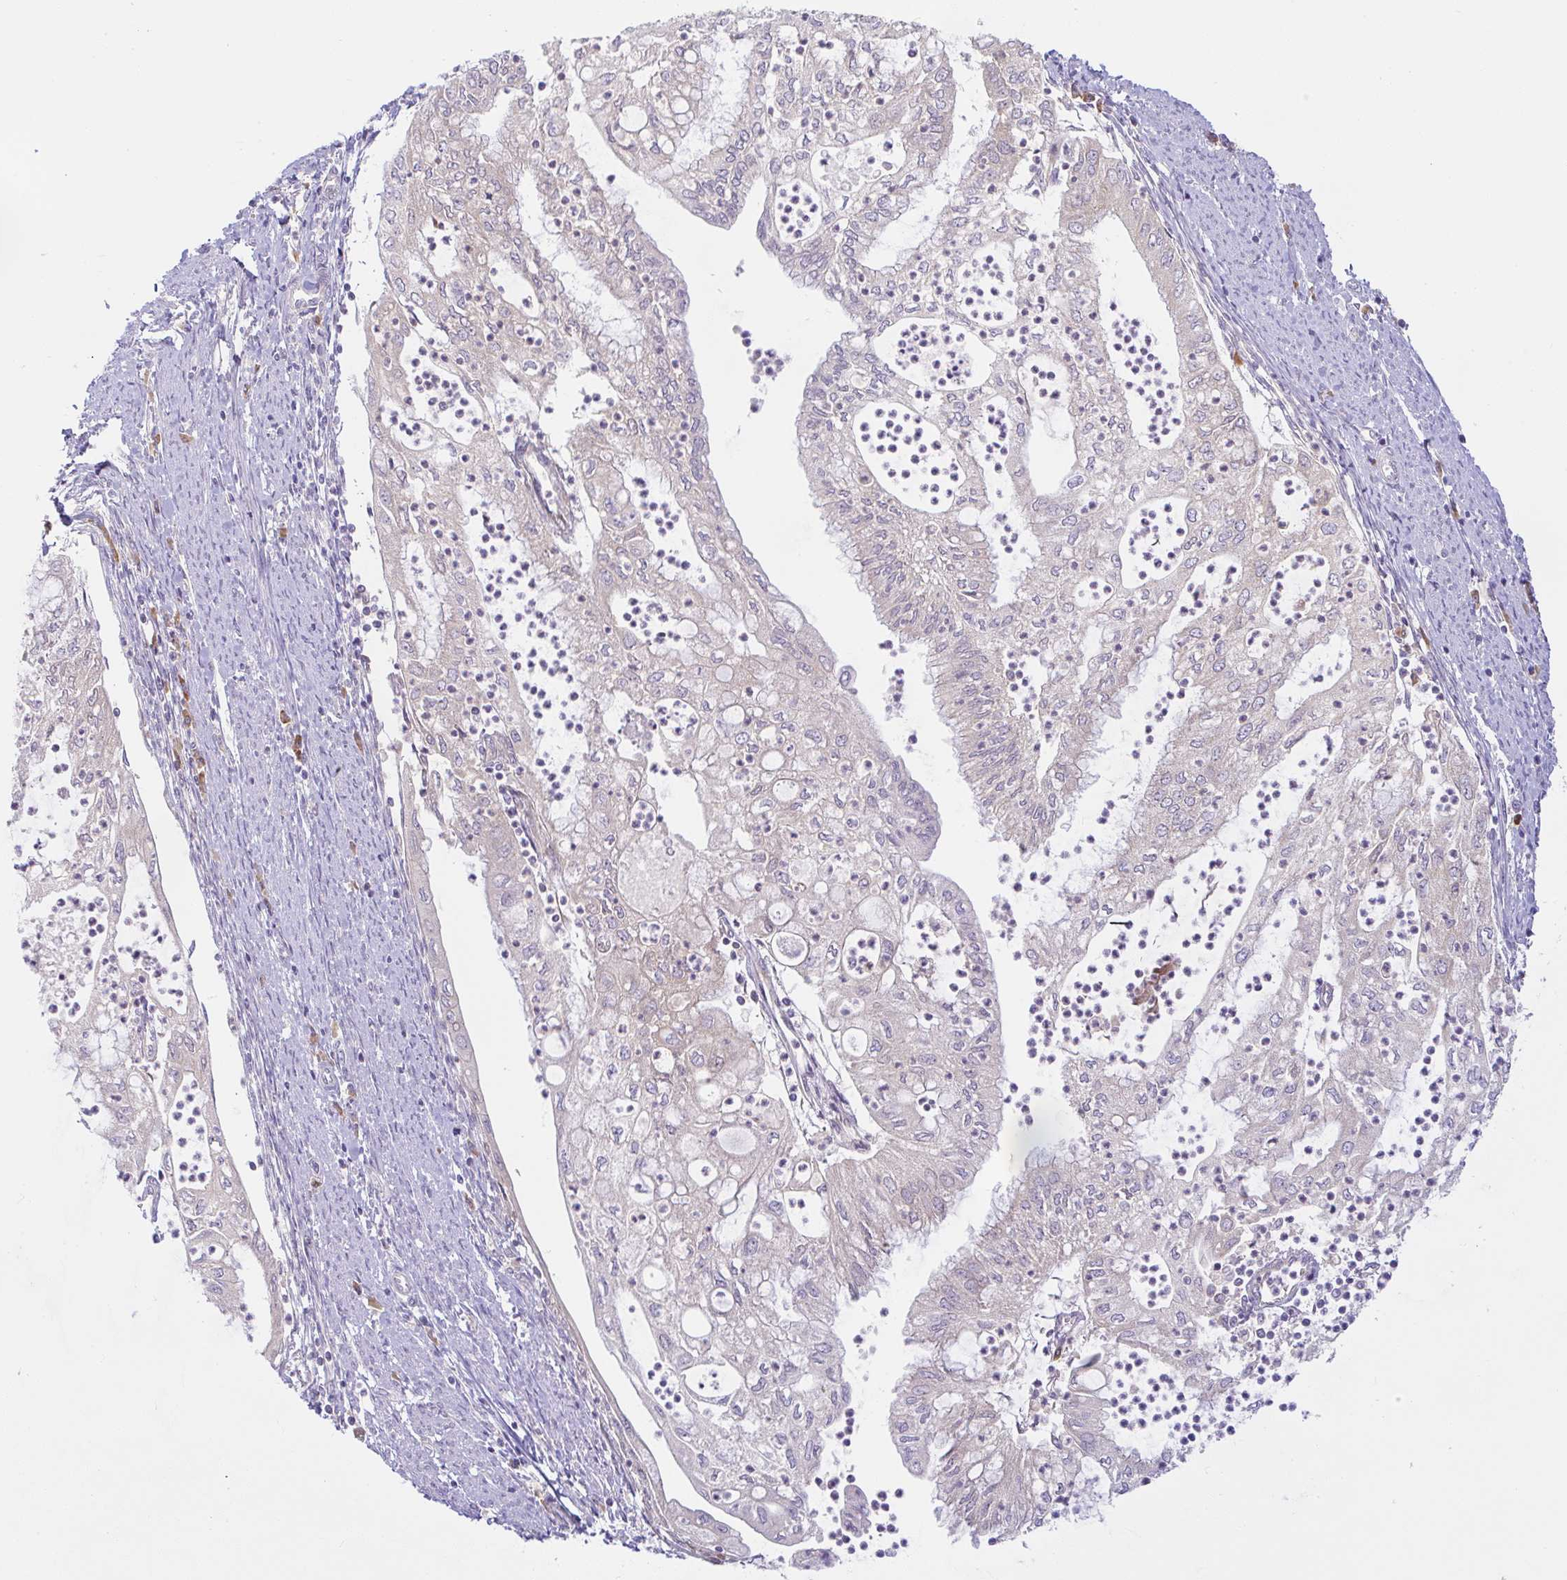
{"staining": {"intensity": "weak", "quantity": "25%-75%", "location": "cytoplasmic/membranous"}, "tissue": "endometrial cancer", "cell_type": "Tumor cells", "image_type": "cancer", "snomed": [{"axis": "morphology", "description": "Adenocarcinoma, NOS"}, {"axis": "topography", "description": "Endometrium"}], "caption": "Weak cytoplasmic/membranous protein expression is present in about 25%-75% of tumor cells in endometrial adenocarcinoma. (DAB (3,3'-diaminobenzidine) IHC with brightfield microscopy, high magnification).", "gene": "DERL2", "patient": {"sex": "female", "age": 75}}